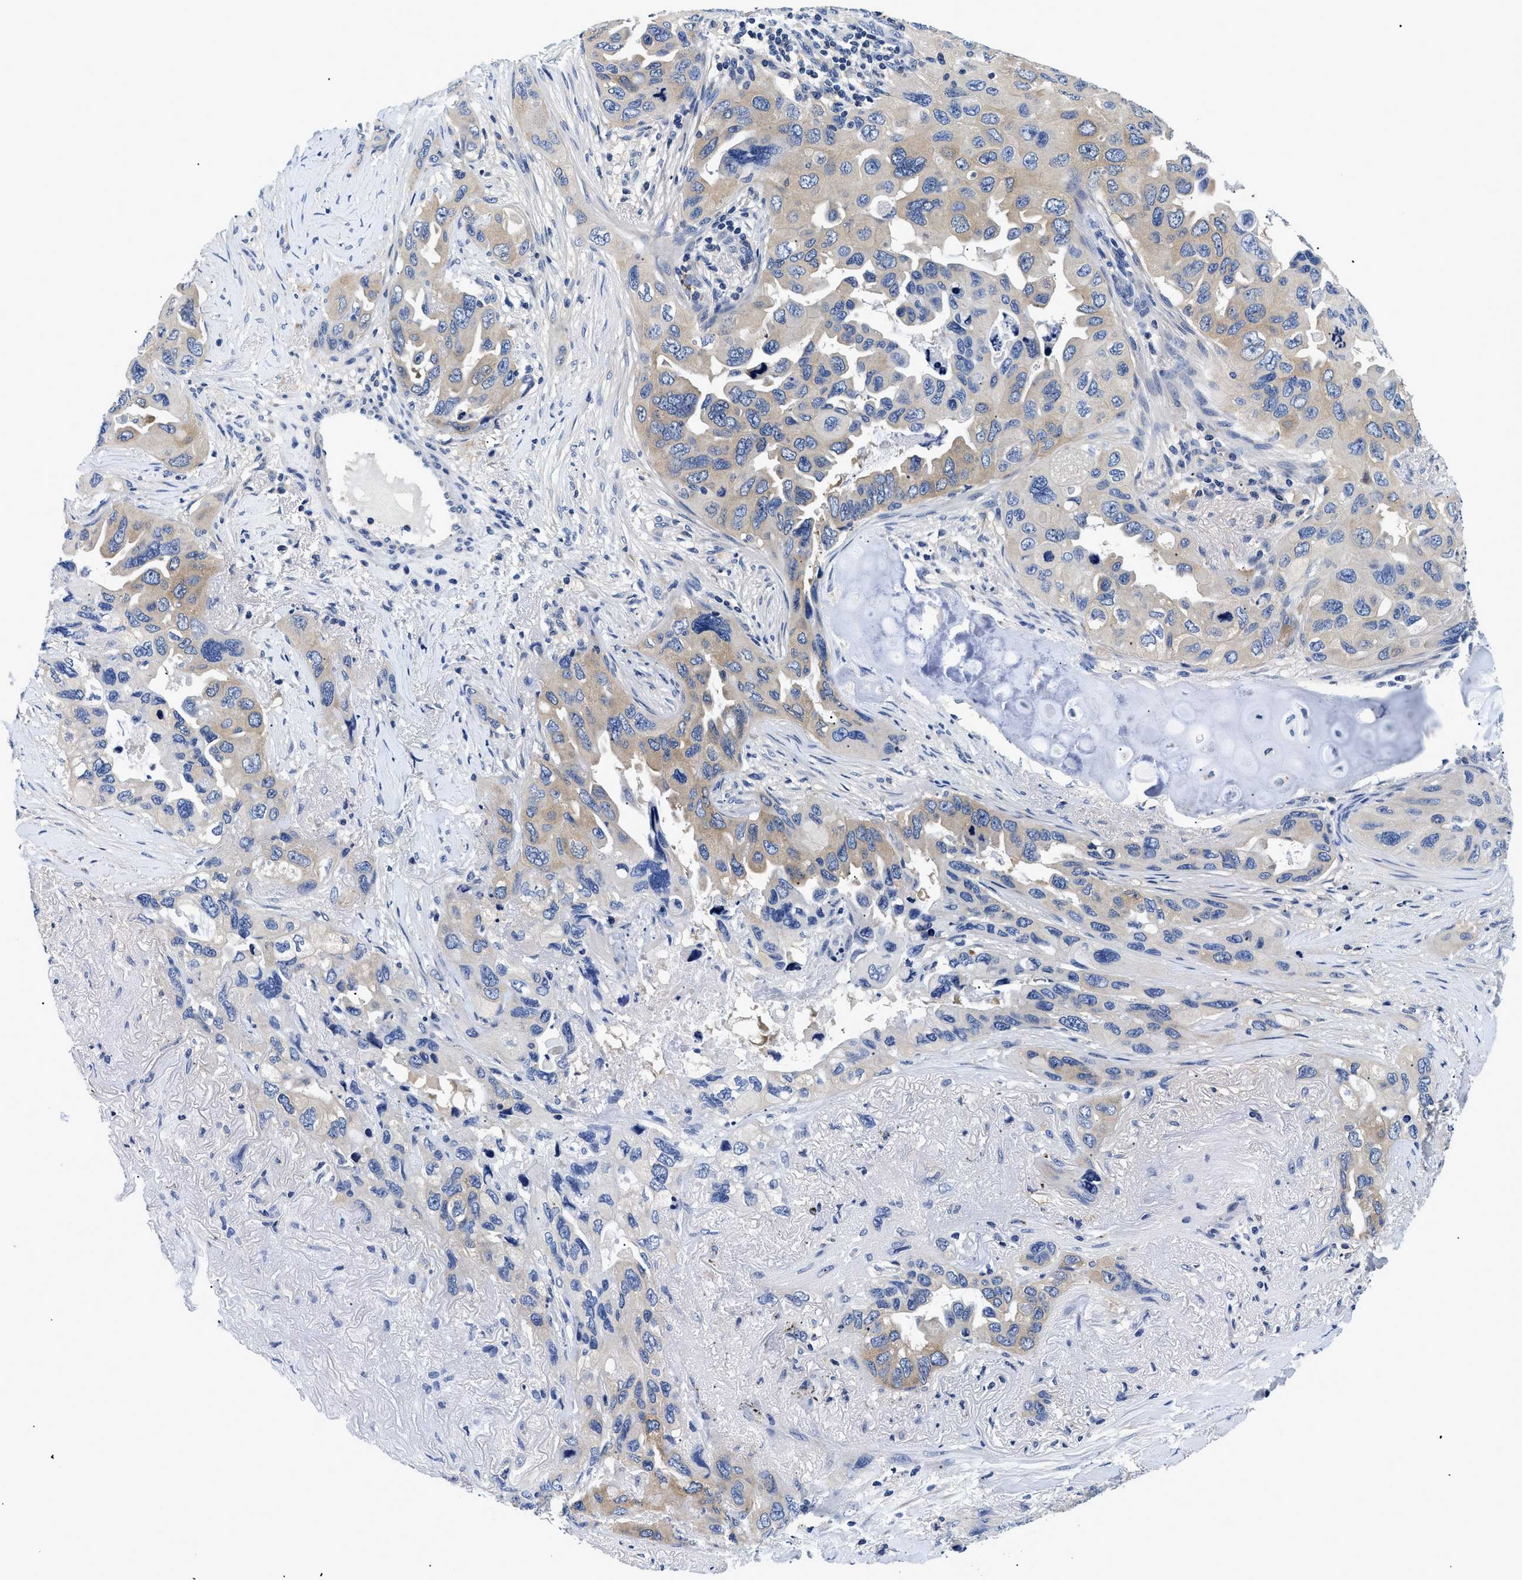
{"staining": {"intensity": "weak", "quantity": "25%-75%", "location": "cytoplasmic/membranous"}, "tissue": "lung cancer", "cell_type": "Tumor cells", "image_type": "cancer", "snomed": [{"axis": "morphology", "description": "Squamous cell carcinoma, NOS"}, {"axis": "topography", "description": "Lung"}], "caption": "Immunohistochemistry image of neoplastic tissue: lung cancer stained using IHC exhibits low levels of weak protein expression localized specifically in the cytoplasmic/membranous of tumor cells, appearing as a cytoplasmic/membranous brown color.", "gene": "MEA1", "patient": {"sex": "female", "age": 73}}